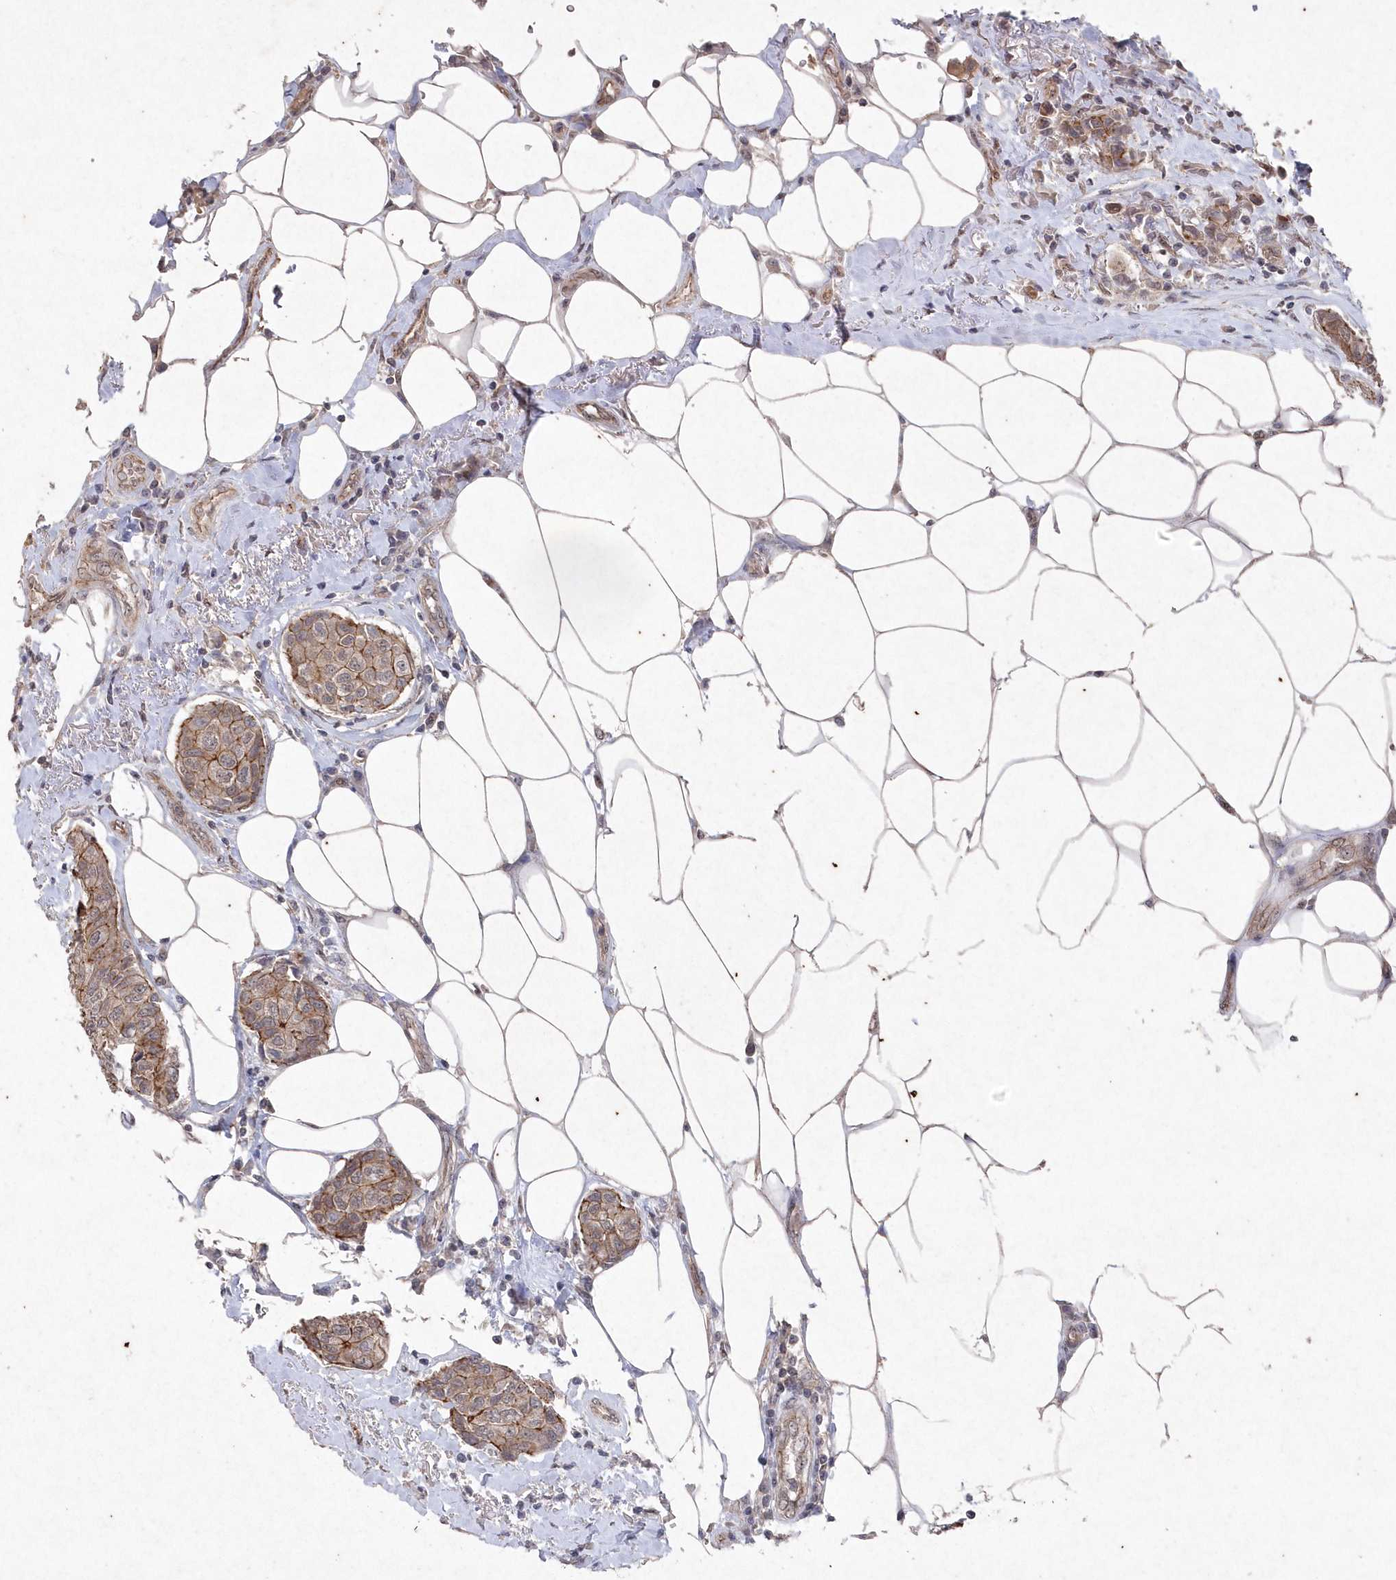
{"staining": {"intensity": "moderate", "quantity": ">75%", "location": "cytoplasmic/membranous"}, "tissue": "breast cancer", "cell_type": "Tumor cells", "image_type": "cancer", "snomed": [{"axis": "morphology", "description": "Duct carcinoma"}, {"axis": "topography", "description": "Breast"}], "caption": "Immunohistochemical staining of human breast cancer exhibits moderate cytoplasmic/membranous protein positivity in about >75% of tumor cells.", "gene": "VSIG2", "patient": {"sex": "female", "age": 80}}